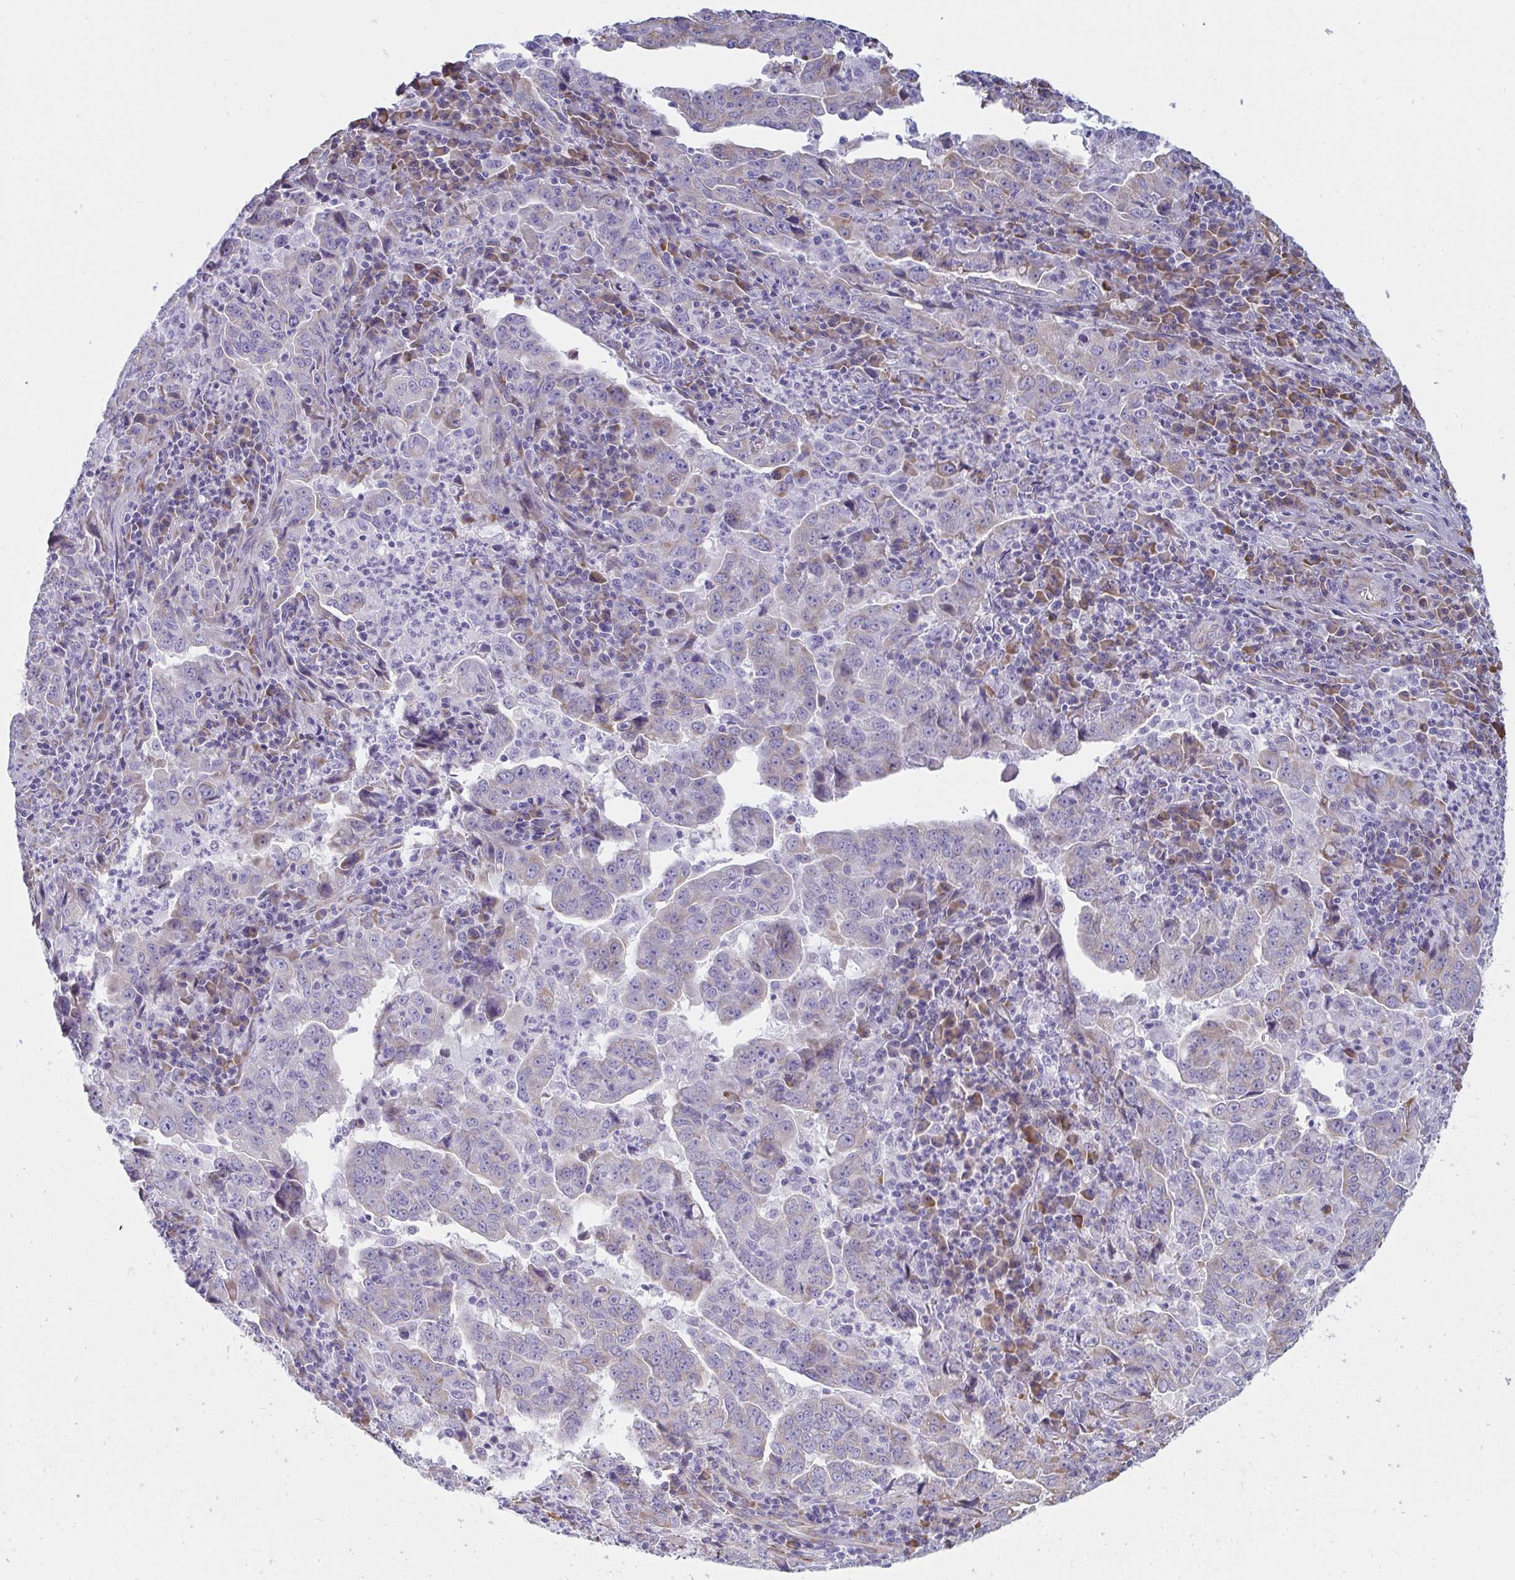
{"staining": {"intensity": "moderate", "quantity": "<25%", "location": "cytoplasmic/membranous"}, "tissue": "lung cancer", "cell_type": "Tumor cells", "image_type": "cancer", "snomed": [{"axis": "morphology", "description": "Adenocarcinoma, NOS"}, {"axis": "topography", "description": "Lung"}], "caption": "The micrograph demonstrates immunohistochemical staining of lung cancer (adenocarcinoma). There is moderate cytoplasmic/membranous expression is present in about <25% of tumor cells.", "gene": "SHROOM1", "patient": {"sex": "male", "age": 67}}